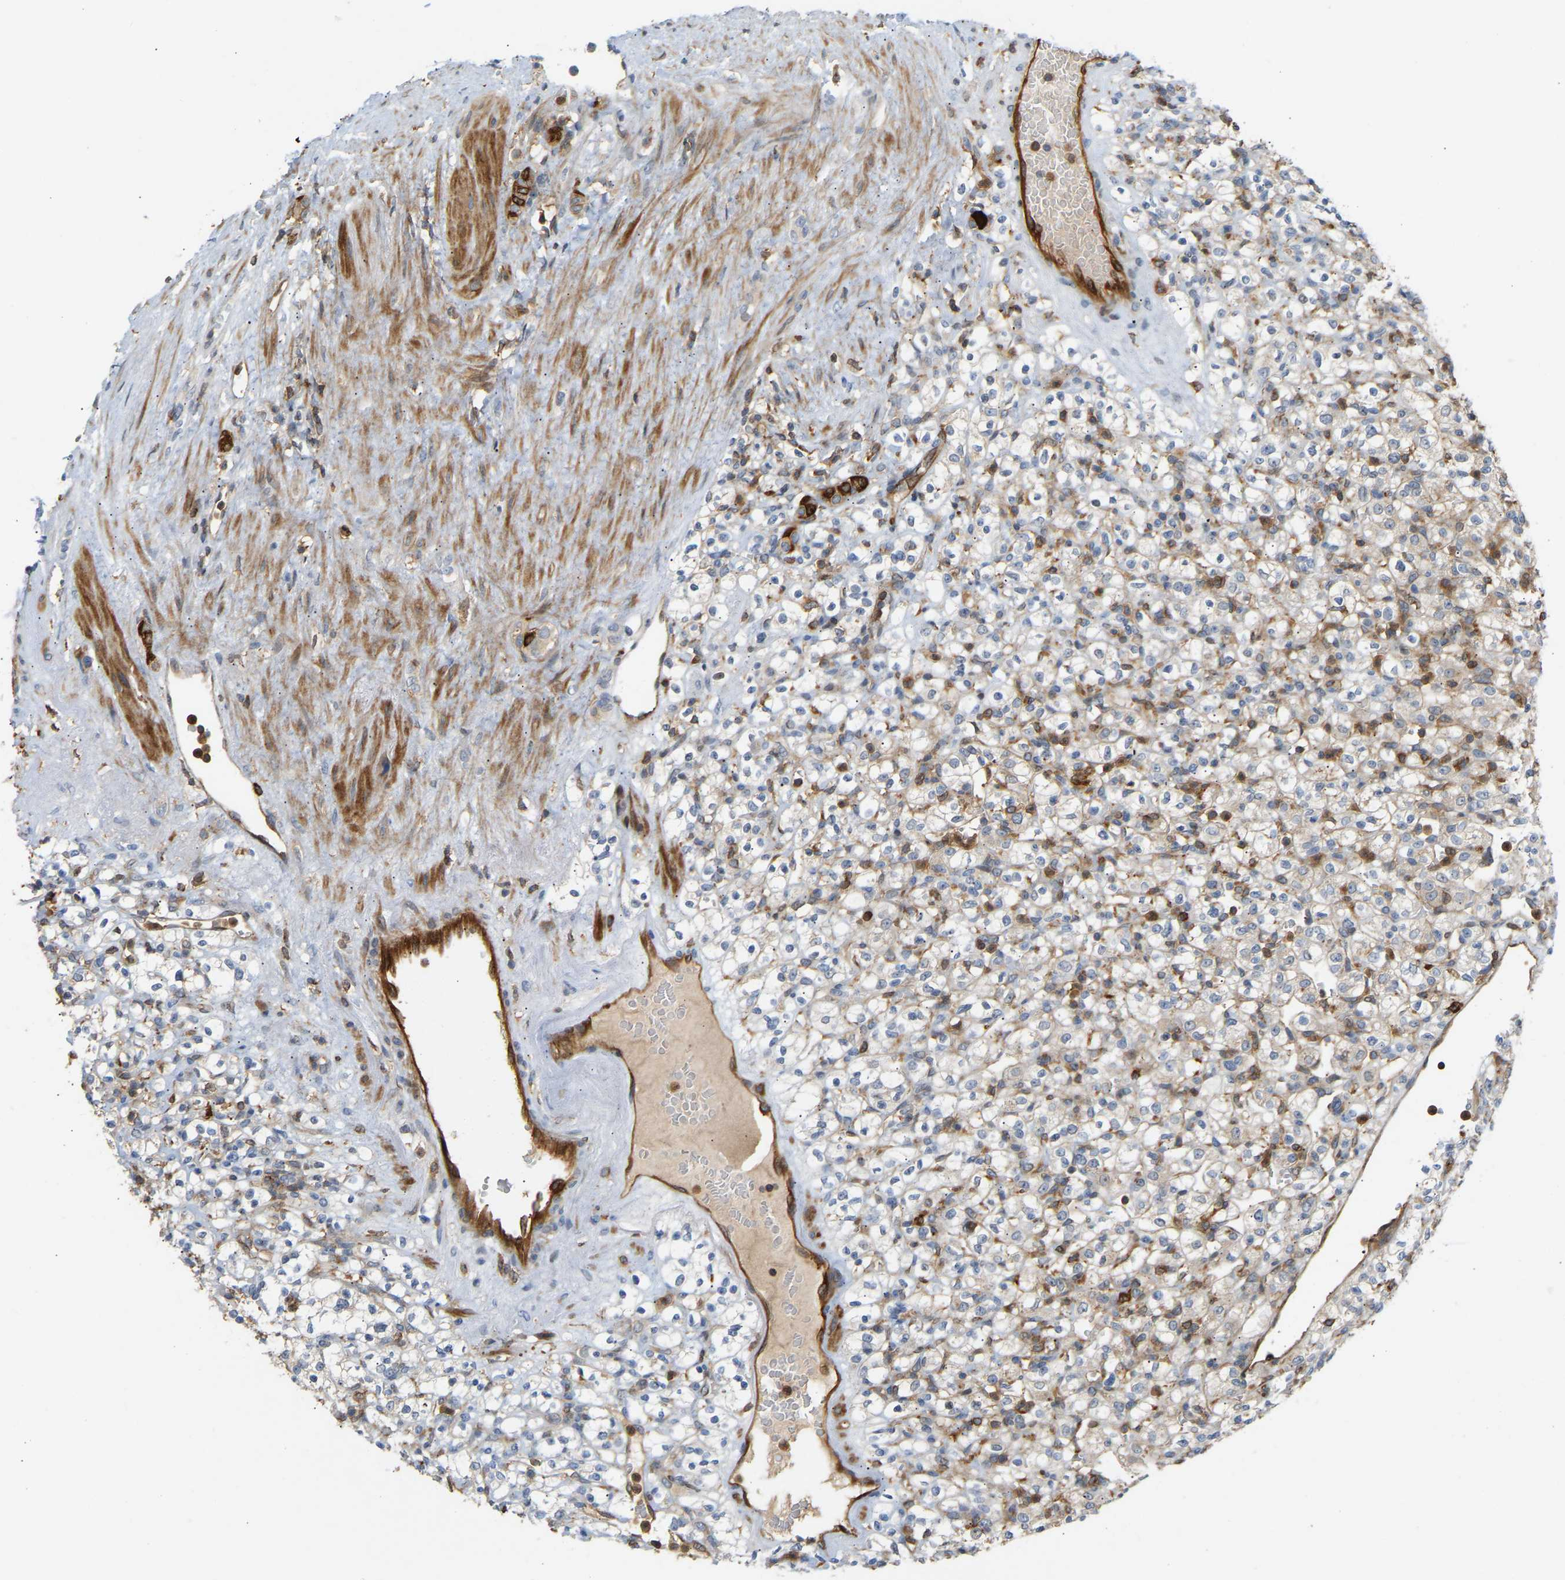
{"staining": {"intensity": "weak", "quantity": "<25%", "location": "cytoplasmic/membranous"}, "tissue": "renal cancer", "cell_type": "Tumor cells", "image_type": "cancer", "snomed": [{"axis": "morphology", "description": "Normal tissue, NOS"}, {"axis": "morphology", "description": "Adenocarcinoma, NOS"}, {"axis": "topography", "description": "Kidney"}], "caption": "Tumor cells show no significant positivity in renal cancer (adenocarcinoma).", "gene": "PLCG2", "patient": {"sex": "female", "age": 72}}